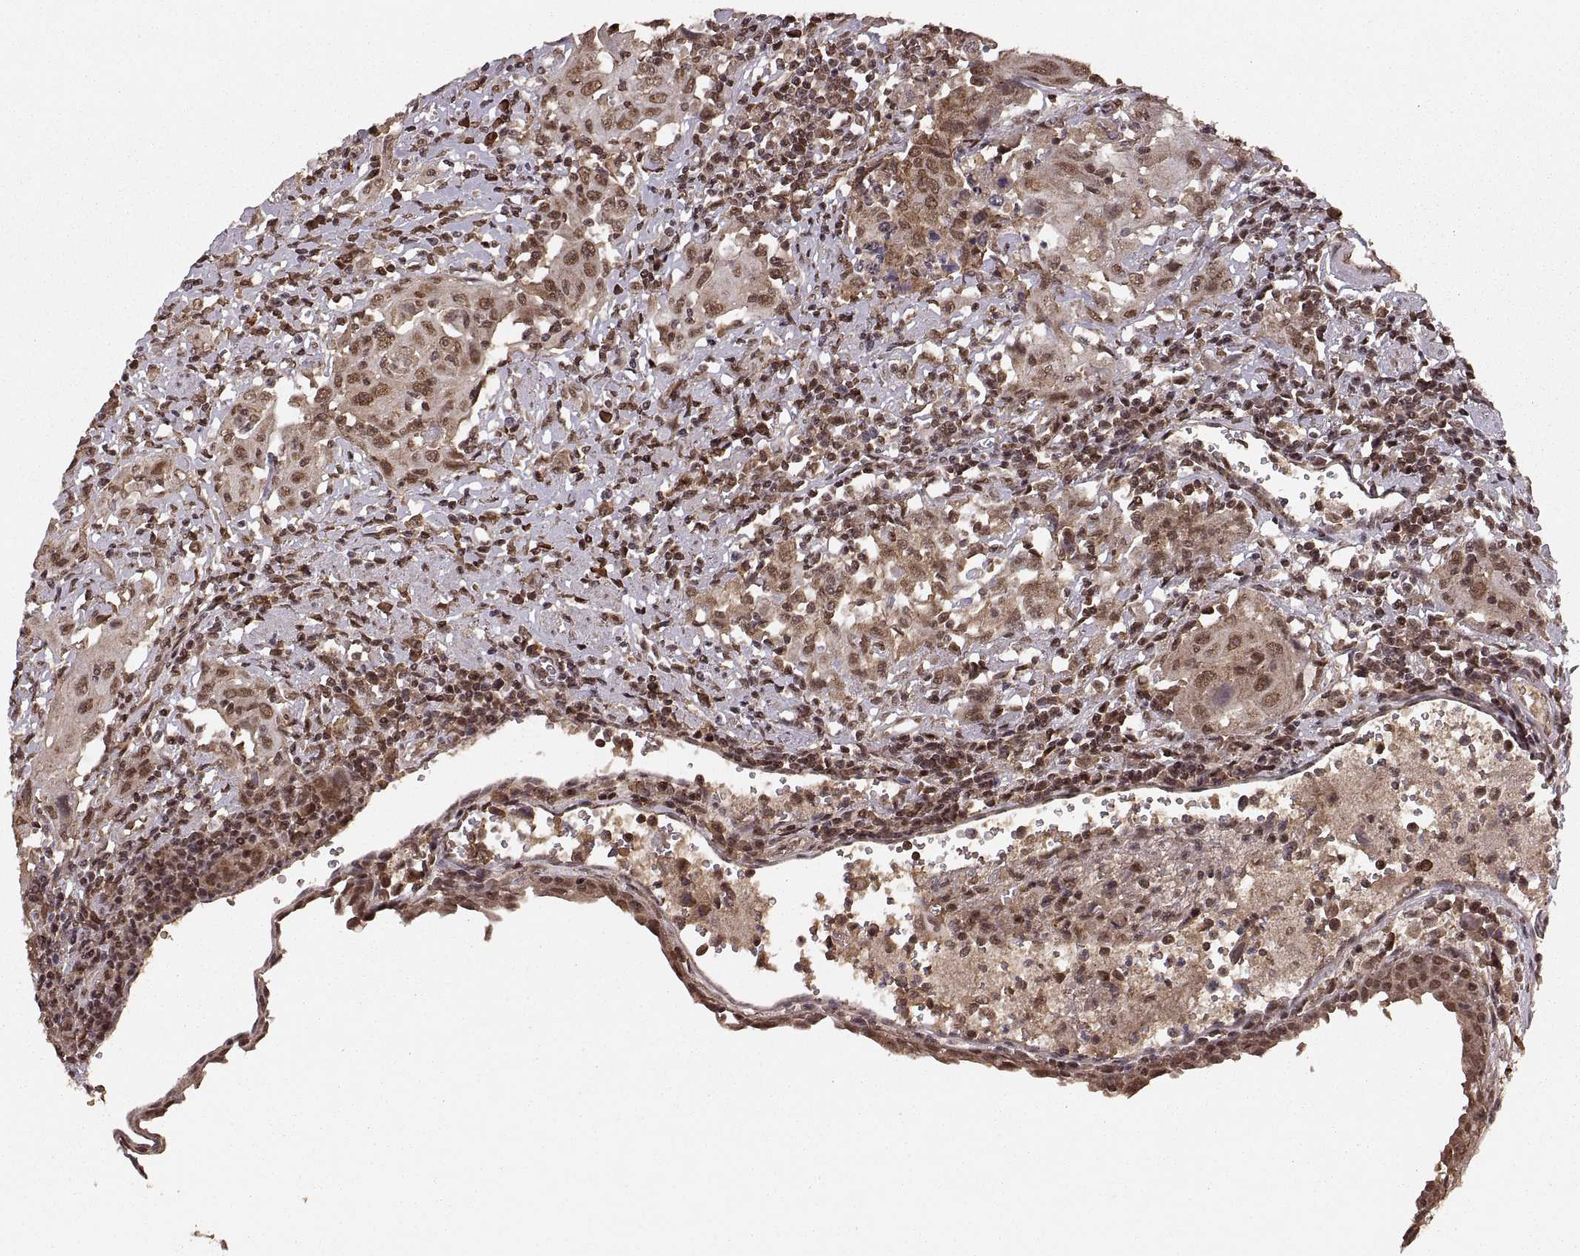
{"staining": {"intensity": "moderate", "quantity": ">75%", "location": "cytoplasmic/membranous,nuclear"}, "tissue": "urothelial cancer", "cell_type": "Tumor cells", "image_type": "cancer", "snomed": [{"axis": "morphology", "description": "Urothelial carcinoma, High grade"}, {"axis": "topography", "description": "Urinary bladder"}], "caption": "Human urothelial cancer stained with a protein marker reveals moderate staining in tumor cells.", "gene": "RFT1", "patient": {"sex": "female", "age": 85}}